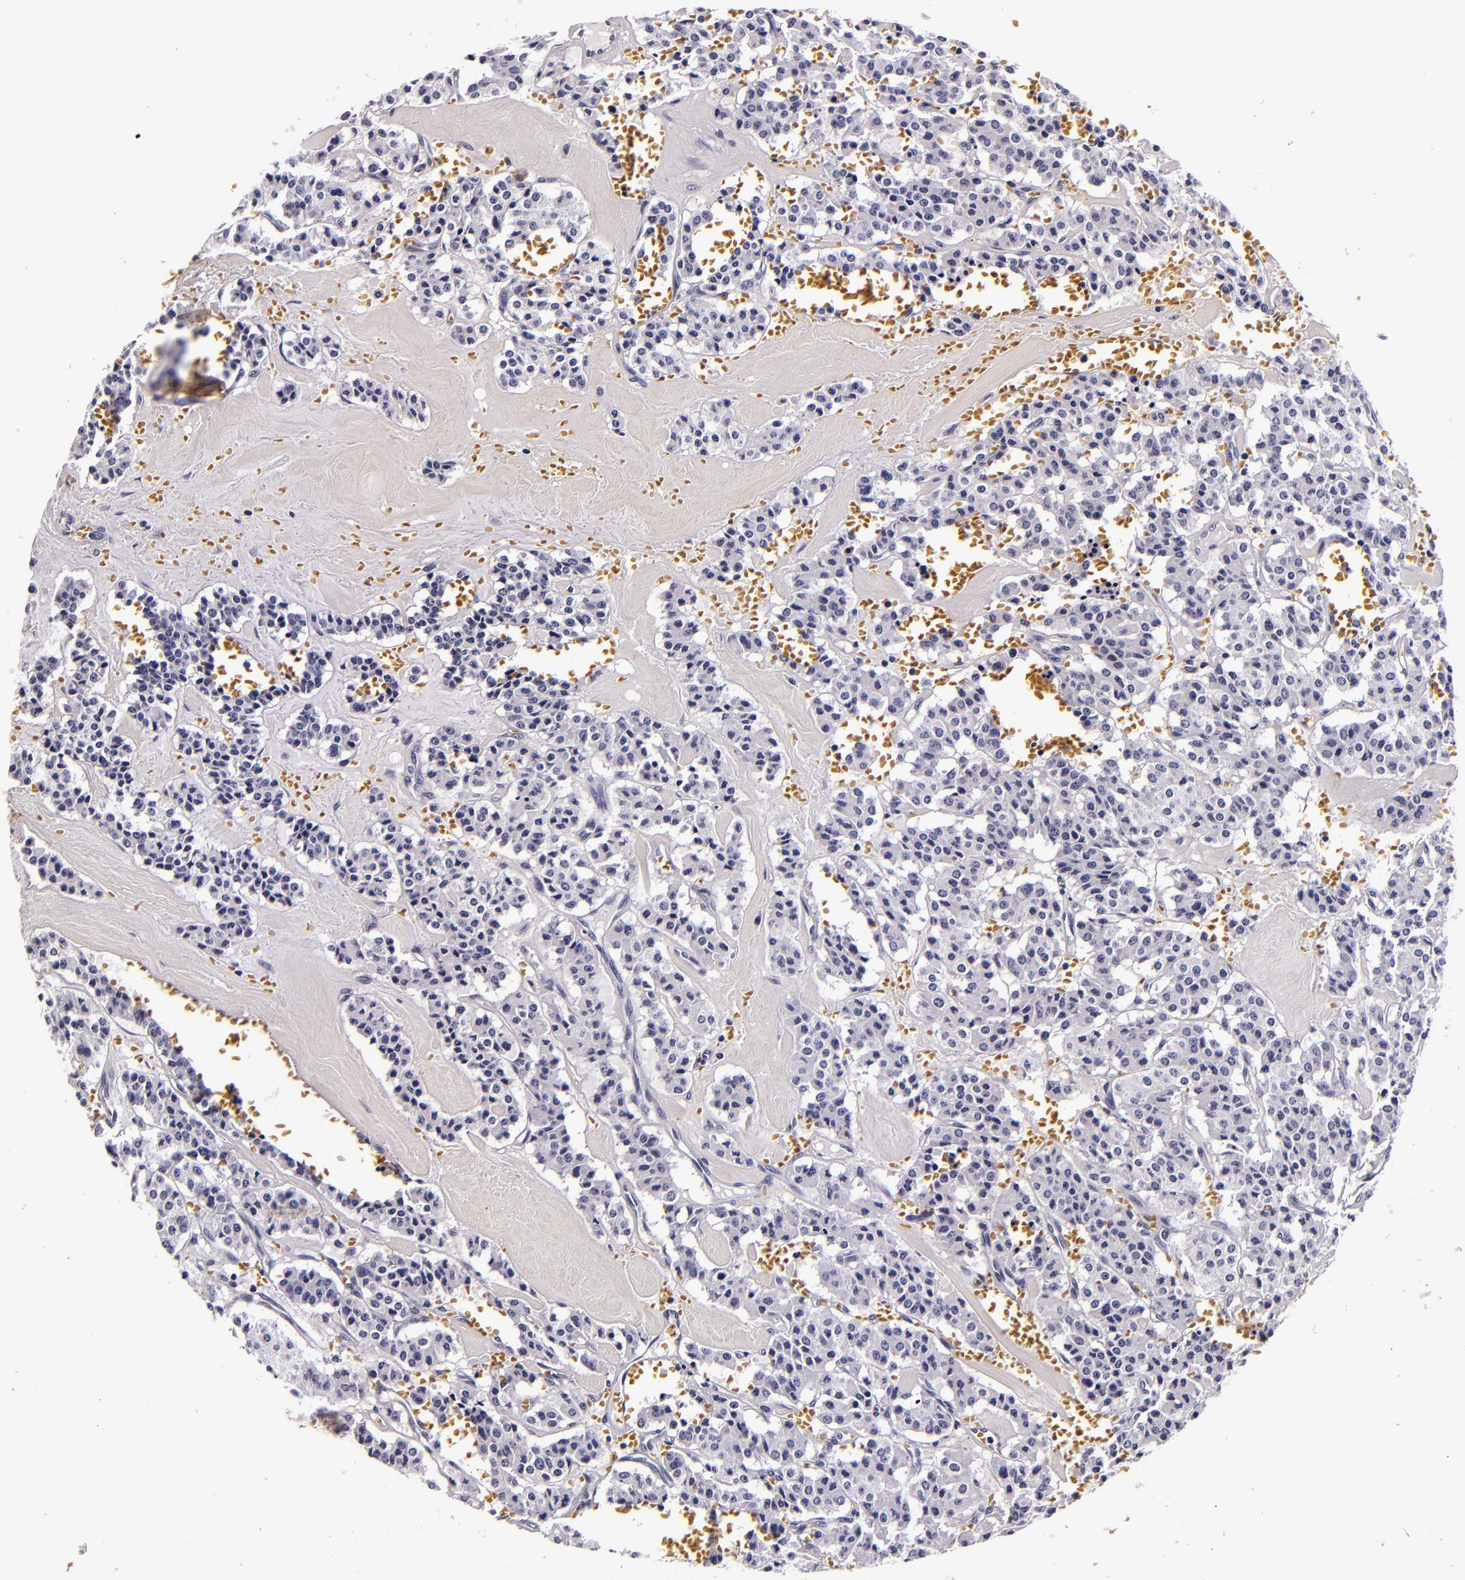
{"staining": {"intensity": "negative", "quantity": "none", "location": "none"}, "tissue": "carcinoid", "cell_type": "Tumor cells", "image_type": "cancer", "snomed": [{"axis": "morphology", "description": "Carcinoid, malignant, NOS"}, {"axis": "topography", "description": "Bronchus"}], "caption": "Immunohistochemical staining of carcinoid displays no significant staining in tumor cells.", "gene": "FBN1", "patient": {"sex": "male", "age": 55}}